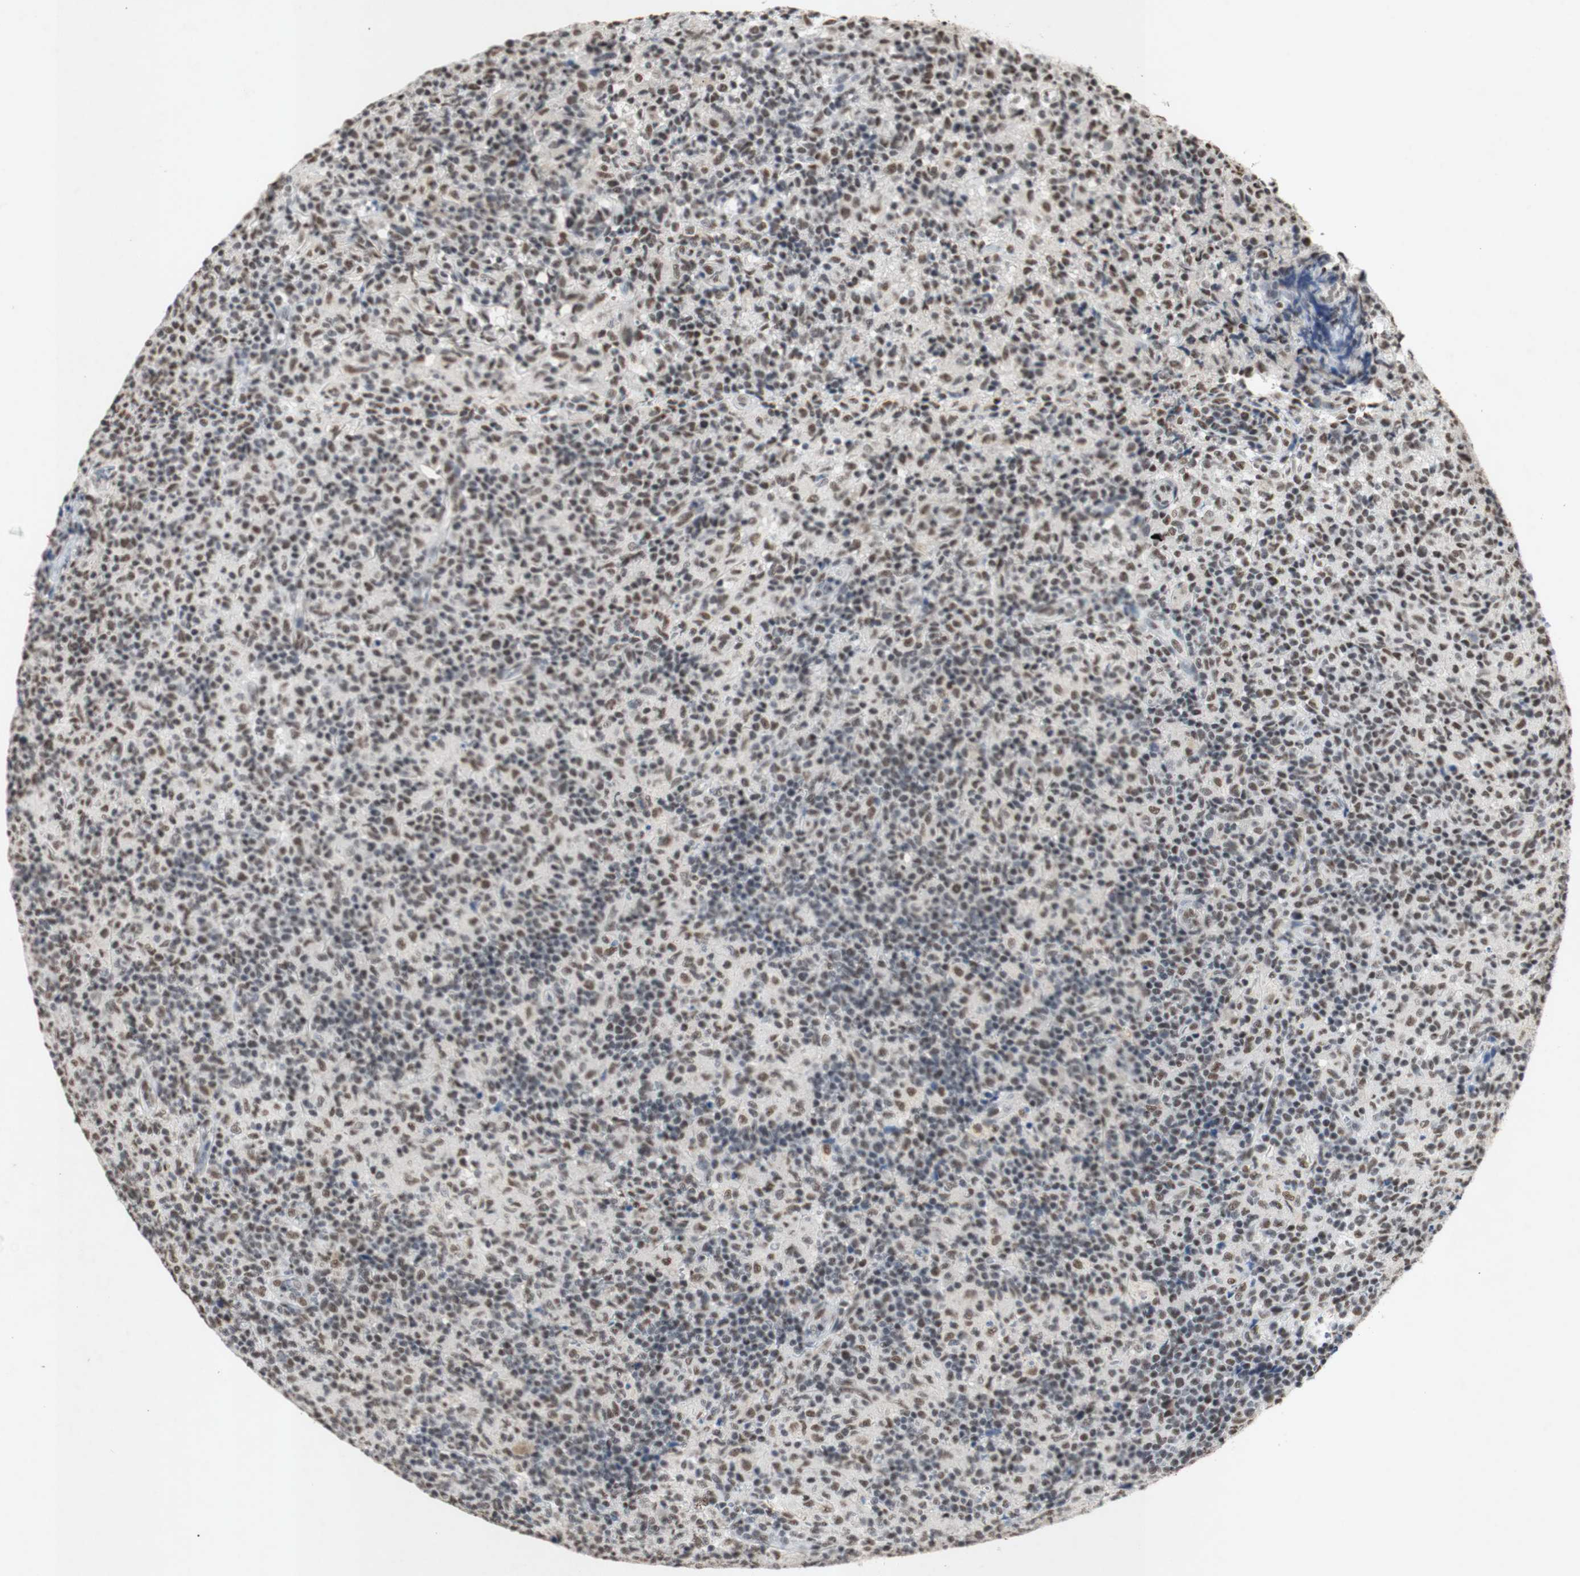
{"staining": {"intensity": "moderate", "quantity": ">75%", "location": "nuclear"}, "tissue": "lymph node", "cell_type": "Germinal center cells", "image_type": "normal", "snomed": [{"axis": "morphology", "description": "Normal tissue, NOS"}, {"axis": "morphology", "description": "Inflammation, NOS"}, {"axis": "topography", "description": "Lymph node"}], "caption": "DAB immunohistochemical staining of normal lymph node reveals moderate nuclear protein staining in about >75% of germinal center cells.", "gene": "SNRPB", "patient": {"sex": "male", "age": 55}}